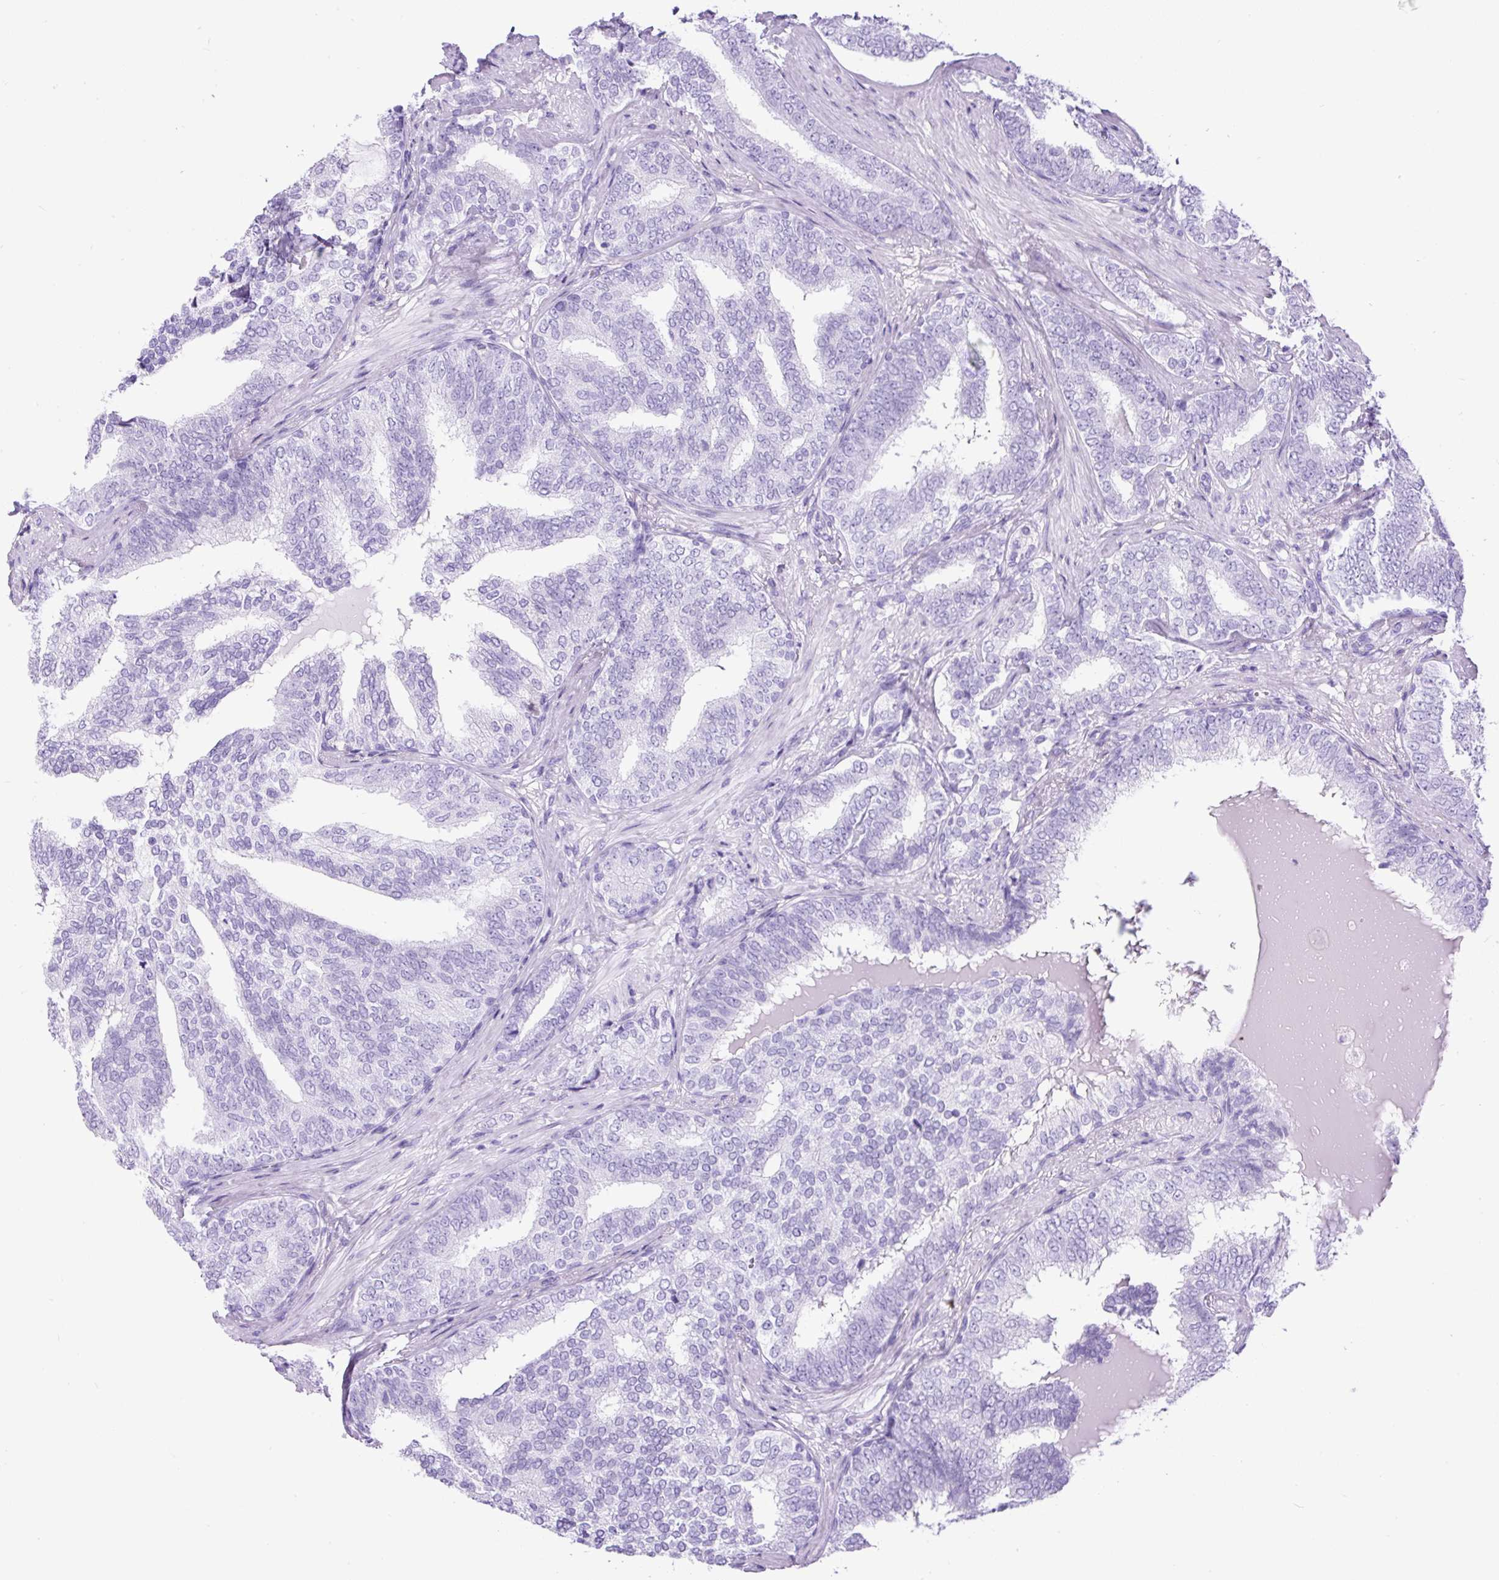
{"staining": {"intensity": "negative", "quantity": "none", "location": "none"}, "tissue": "prostate cancer", "cell_type": "Tumor cells", "image_type": "cancer", "snomed": [{"axis": "morphology", "description": "Adenocarcinoma, High grade"}, {"axis": "topography", "description": "Prostate"}], "caption": "This is a image of IHC staining of prostate cancer (adenocarcinoma (high-grade)), which shows no expression in tumor cells. (Brightfield microscopy of DAB immunohistochemistry (IHC) at high magnification).", "gene": "CEL", "patient": {"sex": "male", "age": 72}}